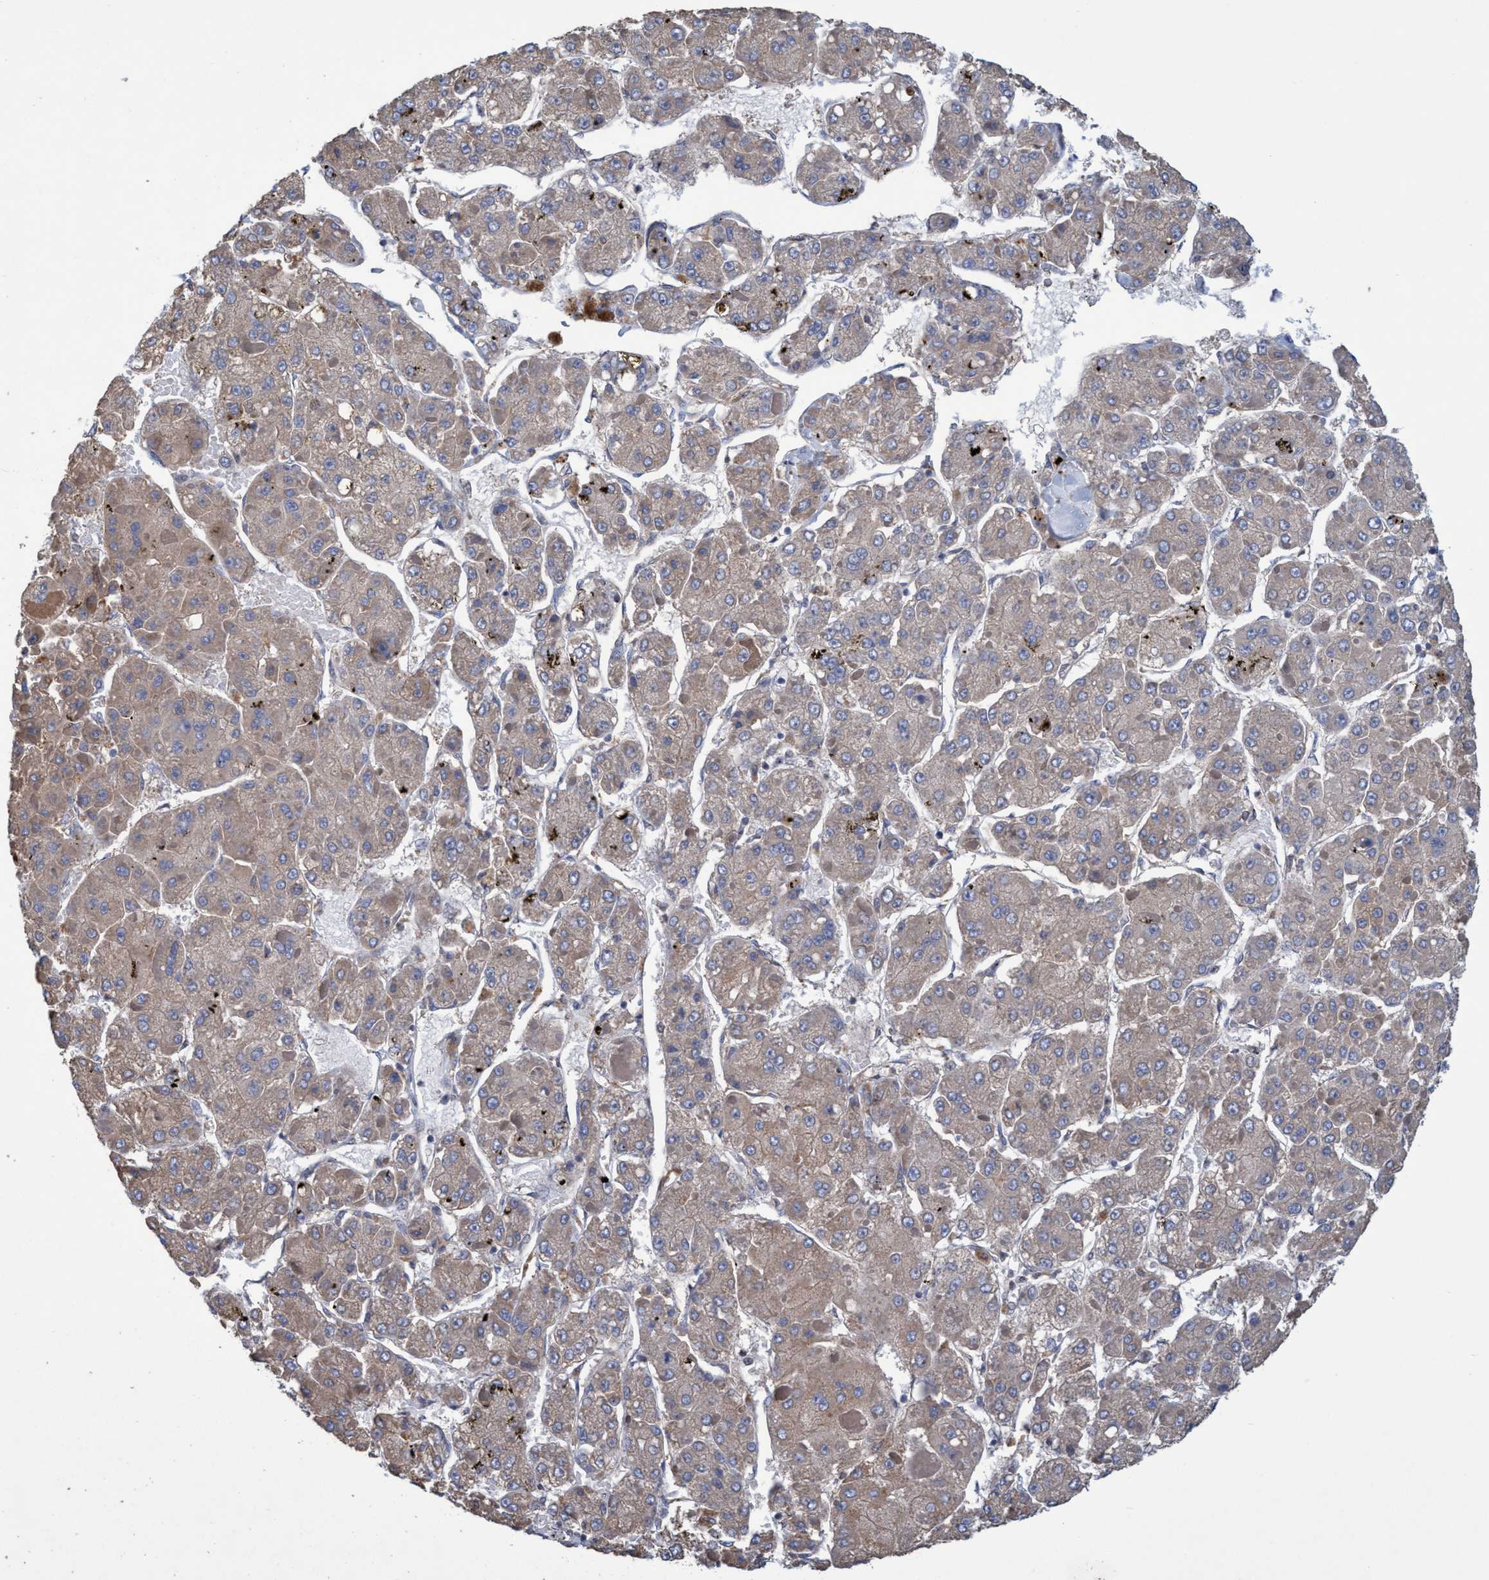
{"staining": {"intensity": "weak", "quantity": ">75%", "location": "cytoplasmic/membranous"}, "tissue": "liver cancer", "cell_type": "Tumor cells", "image_type": "cancer", "snomed": [{"axis": "morphology", "description": "Carcinoma, Hepatocellular, NOS"}, {"axis": "topography", "description": "Liver"}], "caption": "This micrograph shows liver cancer (hepatocellular carcinoma) stained with IHC to label a protein in brown. The cytoplasmic/membranous of tumor cells show weak positivity for the protein. Nuclei are counter-stained blue.", "gene": "BICD2", "patient": {"sex": "female", "age": 73}}